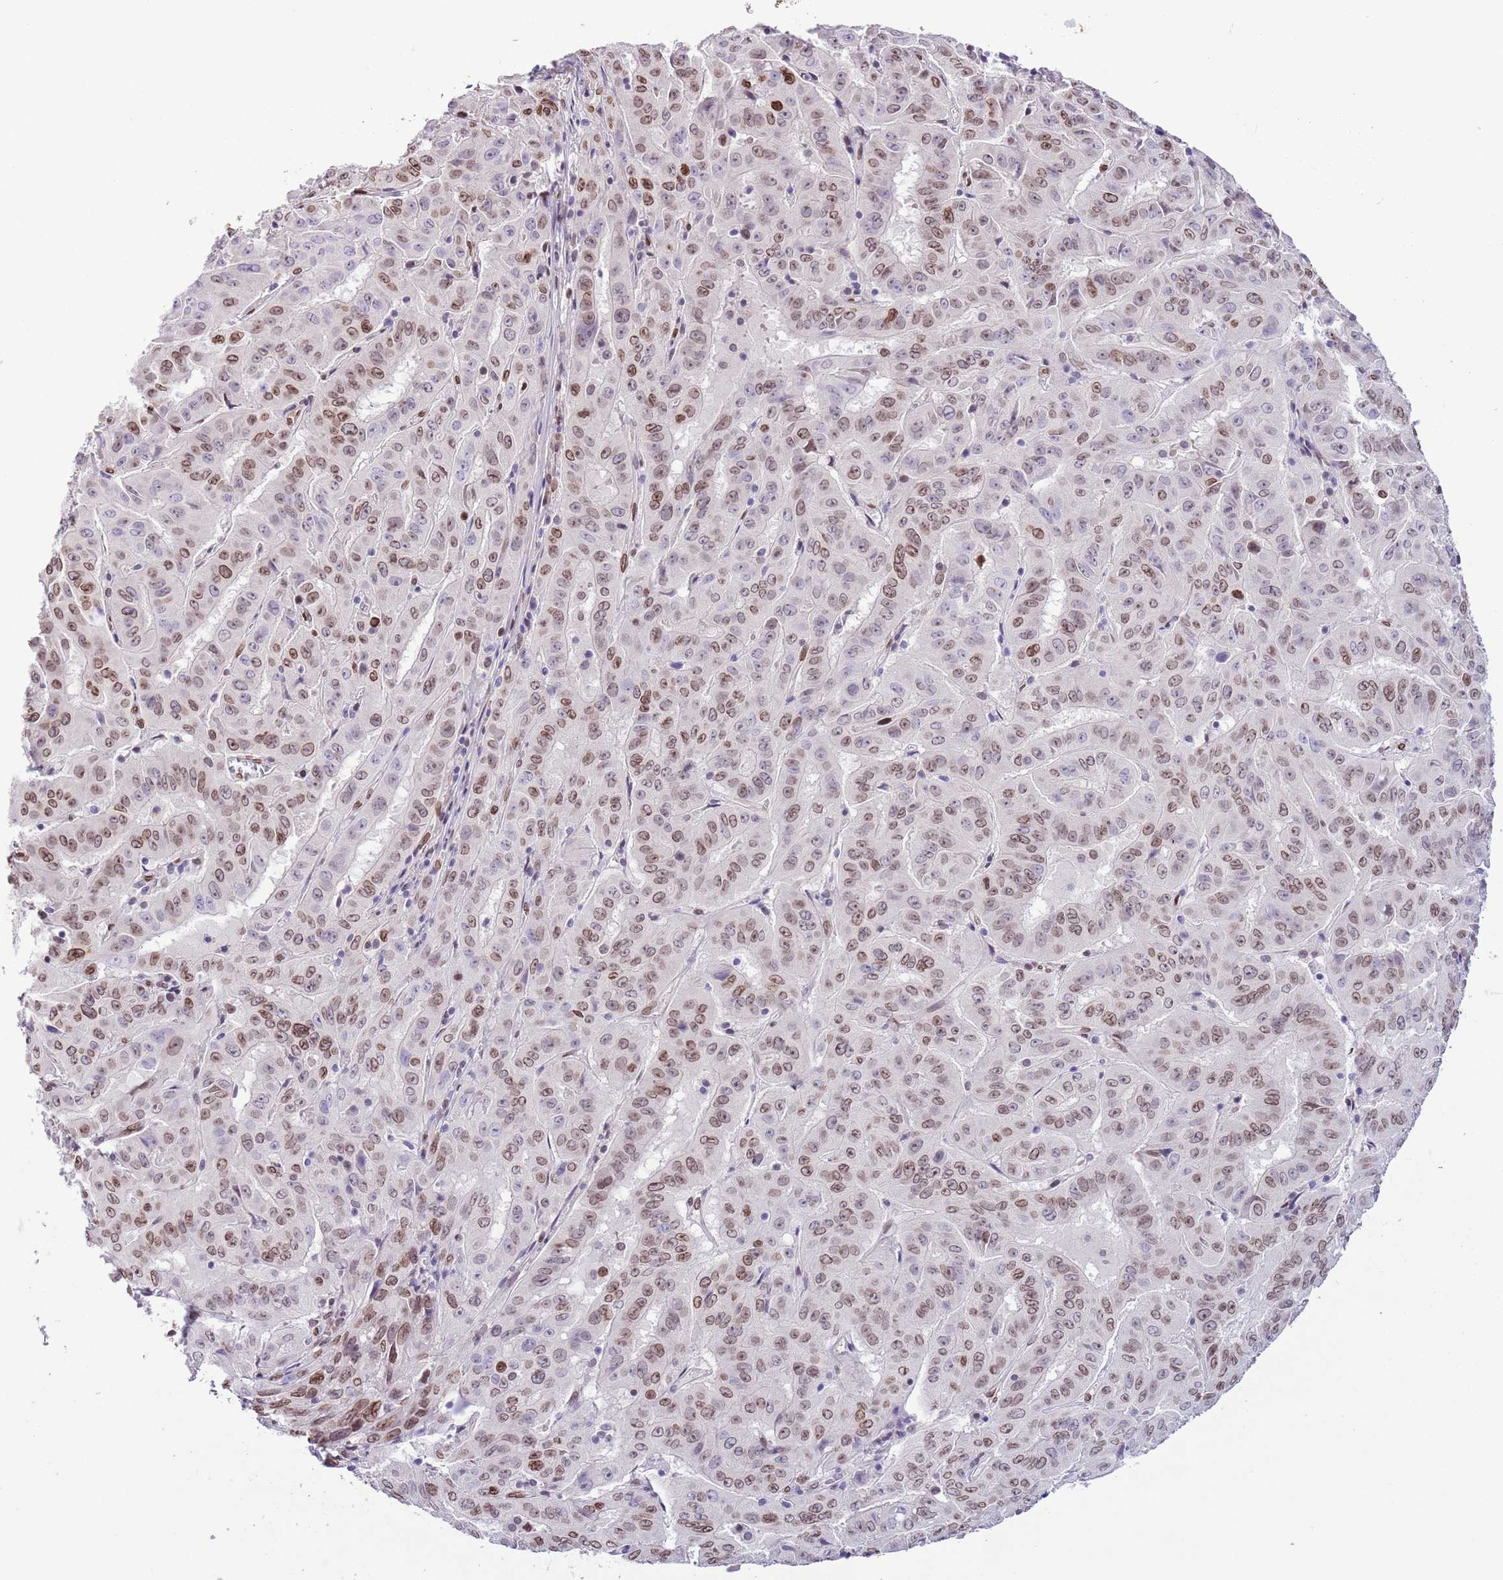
{"staining": {"intensity": "moderate", "quantity": ">75%", "location": "cytoplasmic/membranous,nuclear"}, "tissue": "pancreatic cancer", "cell_type": "Tumor cells", "image_type": "cancer", "snomed": [{"axis": "morphology", "description": "Adenocarcinoma, NOS"}, {"axis": "topography", "description": "Pancreas"}], "caption": "High-magnification brightfield microscopy of pancreatic cancer (adenocarcinoma) stained with DAB (3,3'-diaminobenzidine) (brown) and counterstained with hematoxylin (blue). tumor cells exhibit moderate cytoplasmic/membranous and nuclear positivity is present in about>75% of cells.", "gene": "ZGLP1", "patient": {"sex": "male", "age": 63}}